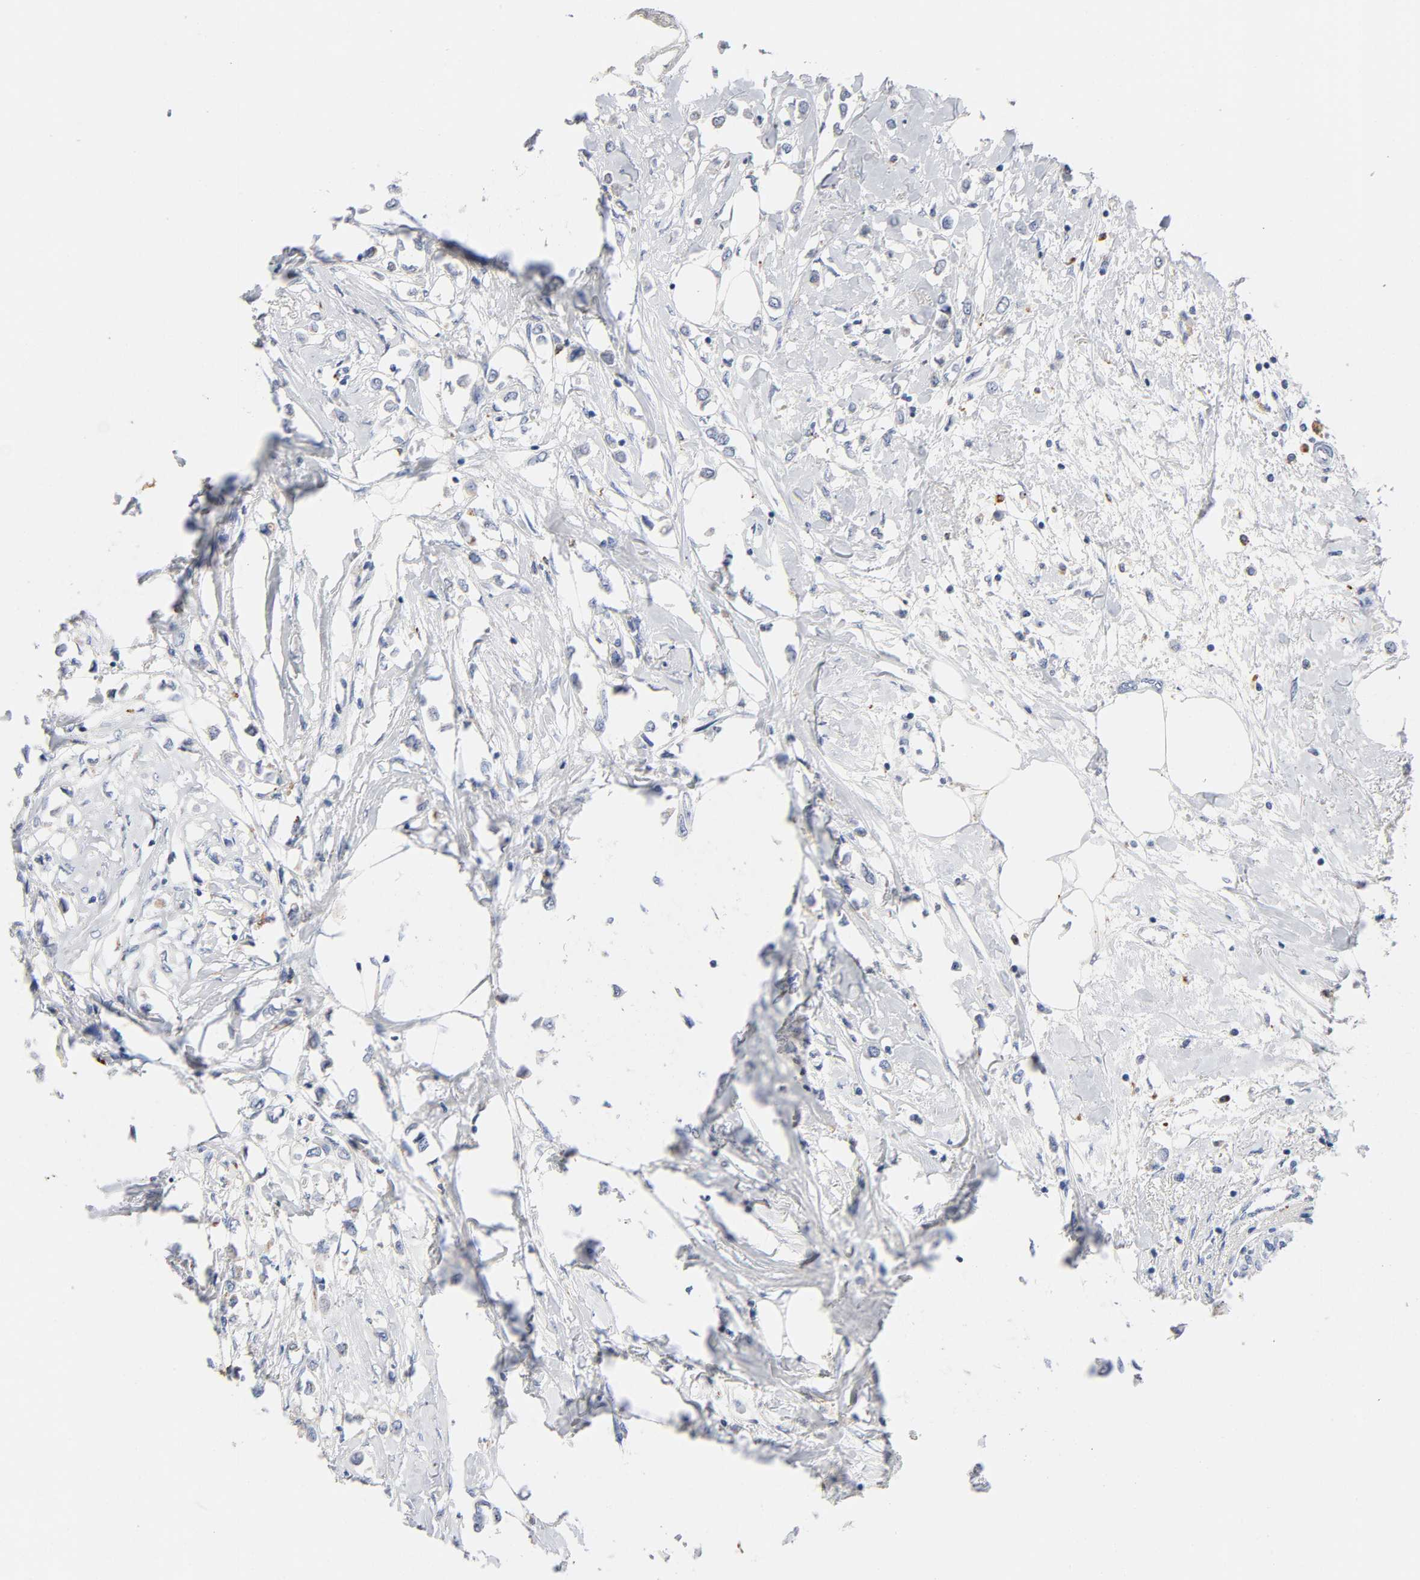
{"staining": {"intensity": "negative", "quantity": "none", "location": "none"}, "tissue": "breast cancer", "cell_type": "Tumor cells", "image_type": "cancer", "snomed": [{"axis": "morphology", "description": "Lobular carcinoma"}, {"axis": "topography", "description": "Breast"}], "caption": "High magnification brightfield microscopy of breast cancer (lobular carcinoma) stained with DAB (3,3'-diaminobenzidine) (brown) and counterstained with hematoxylin (blue): tumor cells show no significant positivity.", "gene": "PLP1", "patient": {"sex": "female", "age": 51}}